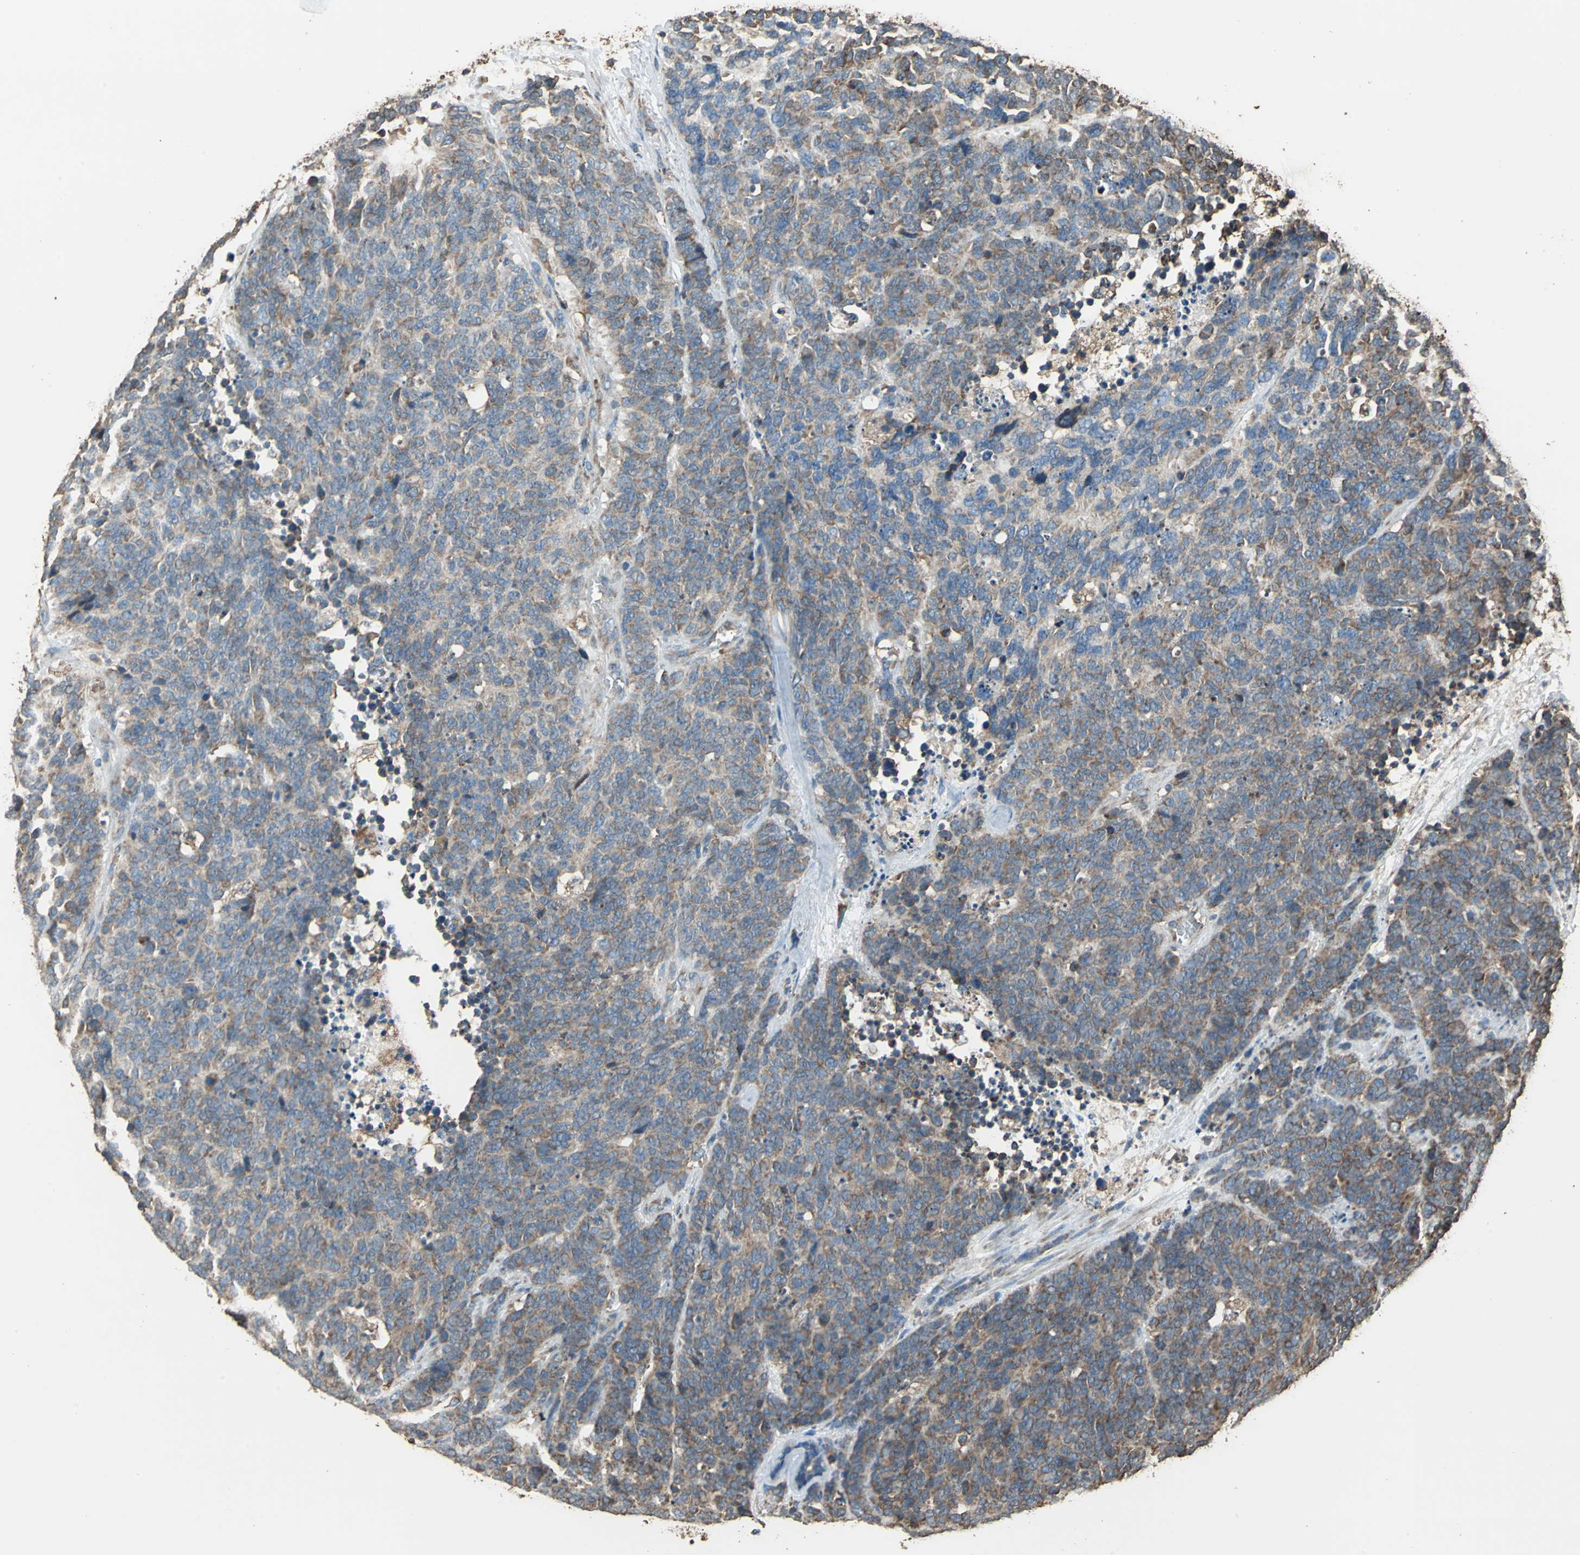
{"staining": {"intensity": "moderate", "quantity": ">75%", "location": "cytoplasmic/membranous"}, "tissue": "lung cancer", "cell_type": "Tumor cells", "image_type": "cancer", "snomed": [{"axis": "morphology", "description": "Neoplasm, malignant, NOS"}, {"axis": "topography", "description": "Lung"}], "caption": "A high-resolution histopathology image shows IHC staining of lung cancer (malignant neoplasm), which displays moderate cytoplasmic/membranous positivity in approximately >75% of tumor cells.", "gene": "GPANK1", "patient": {"sex": "female", "age": 58}}